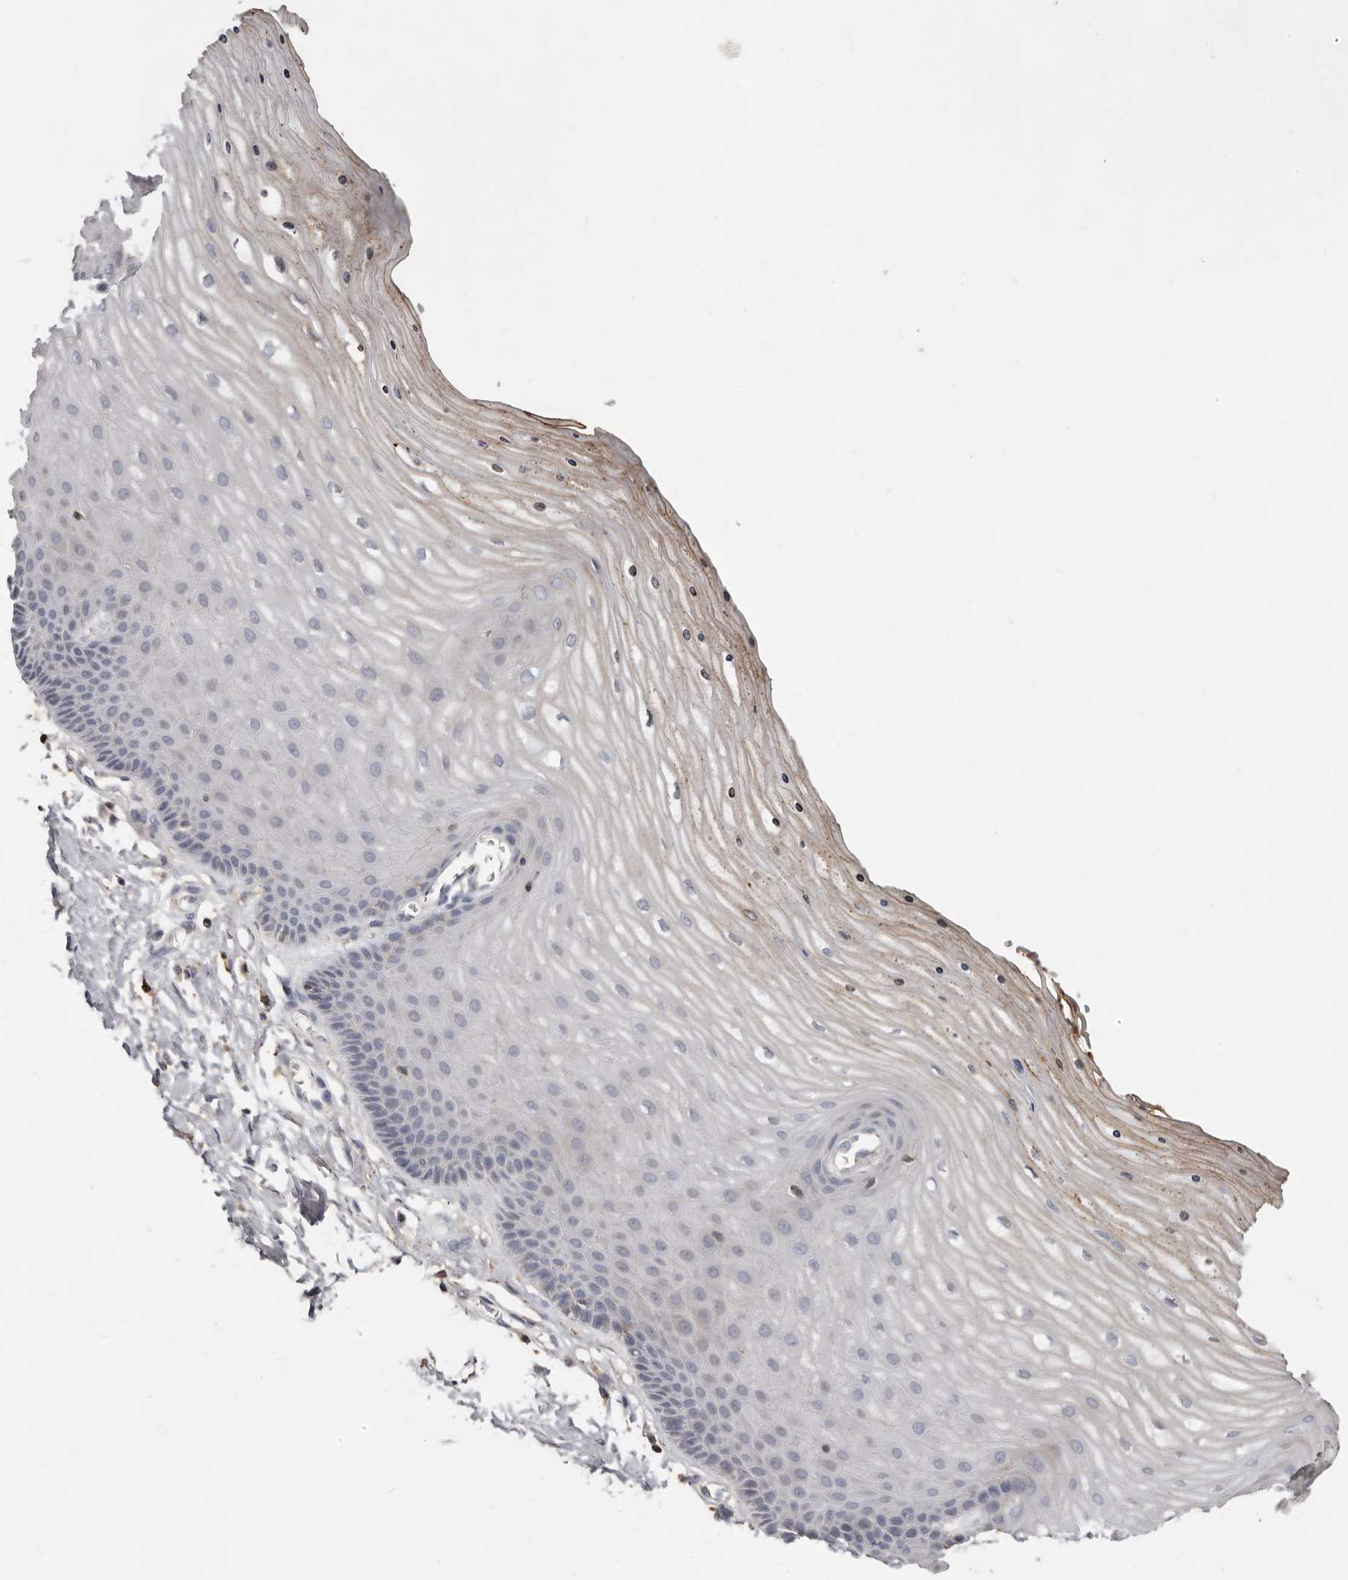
{"staining": {"intensity": "weak", "quantity": "<25%", "location": "cytoplasmic/membranous"}, "tissue": "cervix", "cell_type": "Glandular cells", "image_type": "normal", "snomed": [{"axis": "morphology", "description": "Normal tissue, NOS"}, {"axis": "topography", "description": "Cervix"}], "caption": "The immunohistochemistry photomicrograph has no significant expression in glandular cells of cervix.", "gene": "KIF26B", "patient": {"sex": "female", "age": 55}}